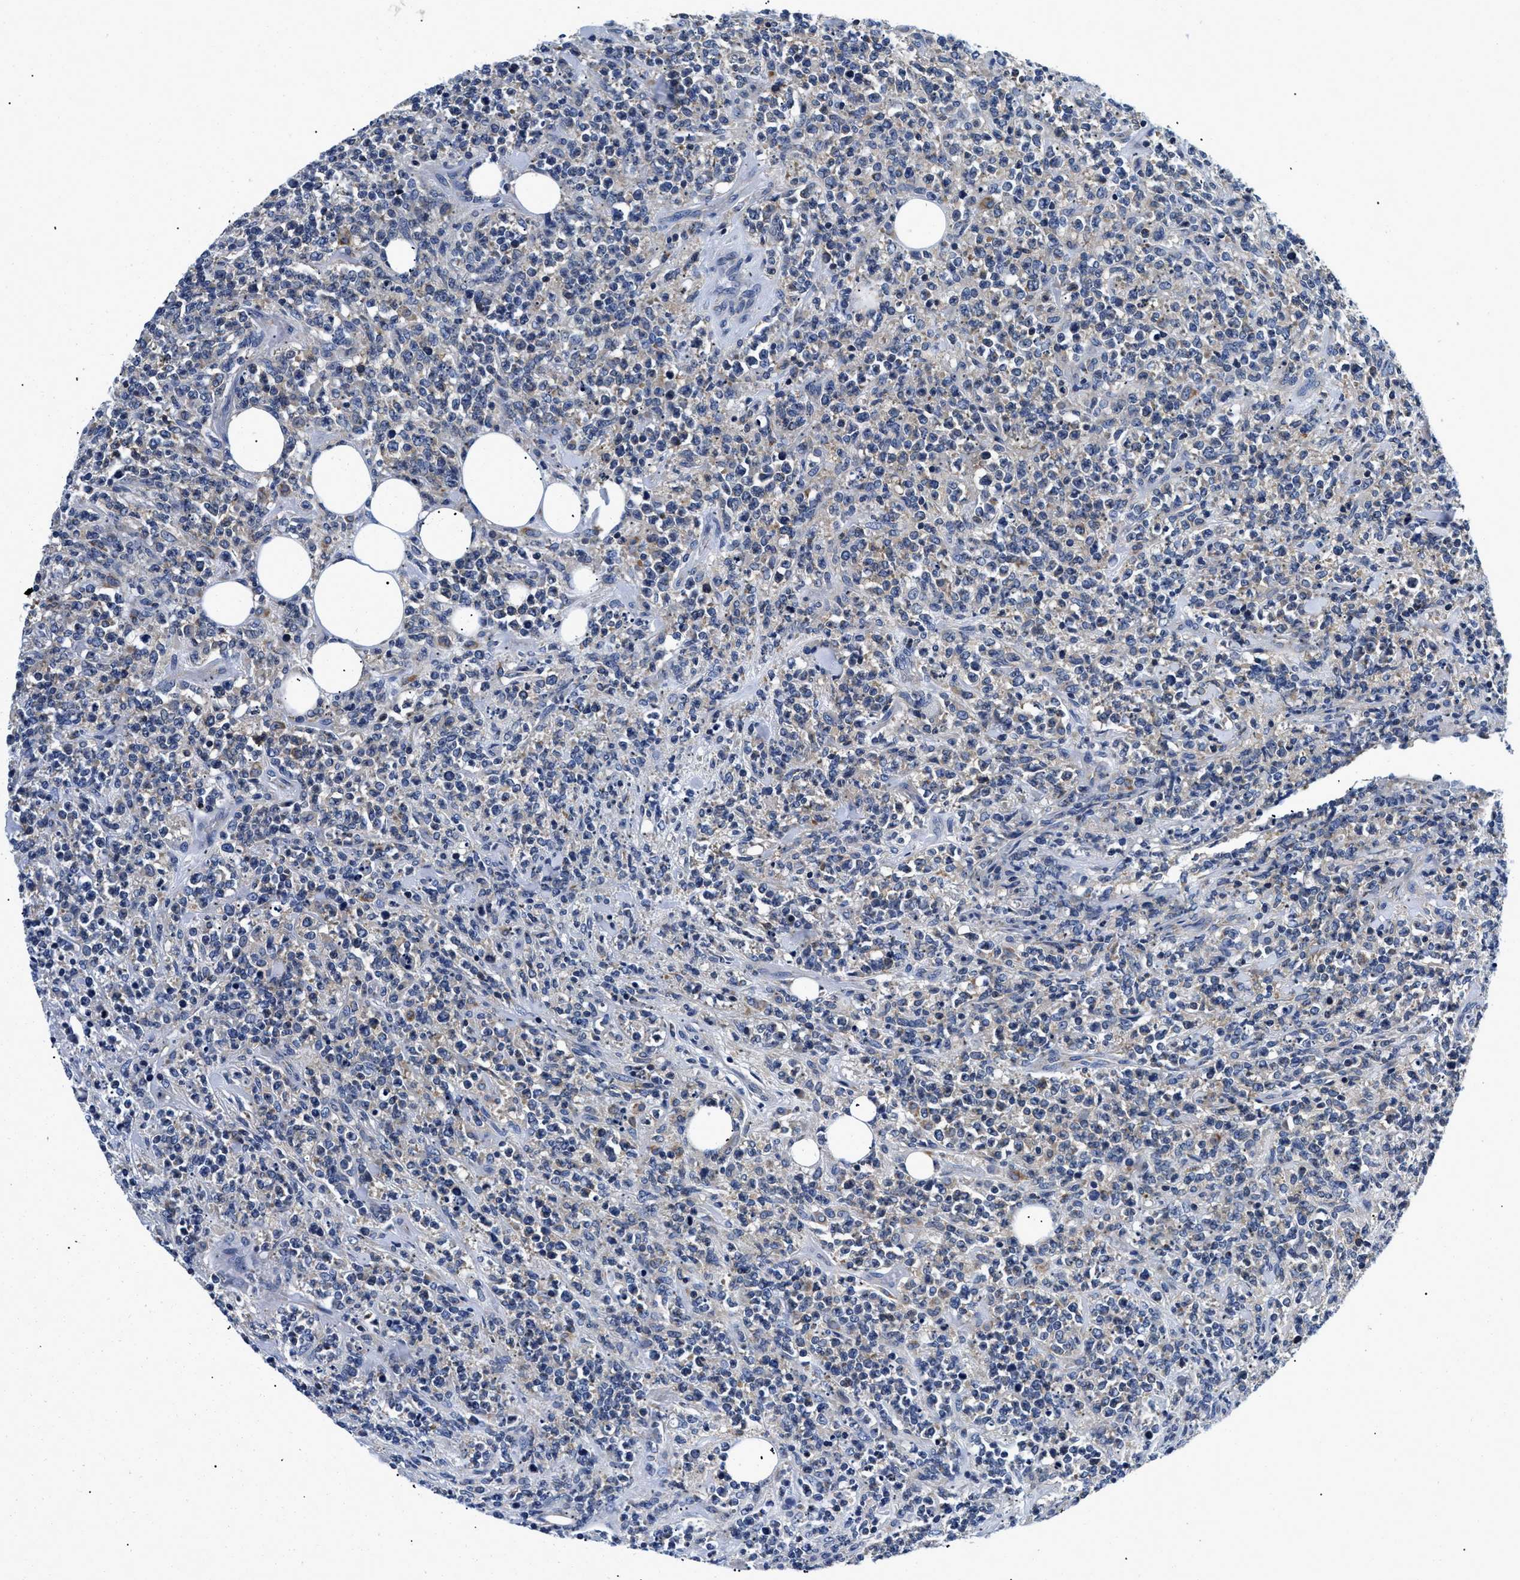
{"staining": {"intensity": "negative", "quantity": "none", "location": "none"}, "tissue": "lymphoma", "cell_type": "Tumor cells", "image_type": "cancer", "snomed": [{"axis": "morphology", "description": "Malignant lymphoma, non-Hodgkin's type, High grade"}, {"axis": "topography", "description": "Soft tissue"}], "caption": "Protein analysis of lymphoma reveals no significant positivity in tumor cells. The staining is performed using DAB (3,3'-diaminobenzidine) brown chromogen with nuclei counter-stained in using hematoxylin.", "gene": "MEA1", "patient": {"sex": "male", "age": 18}}